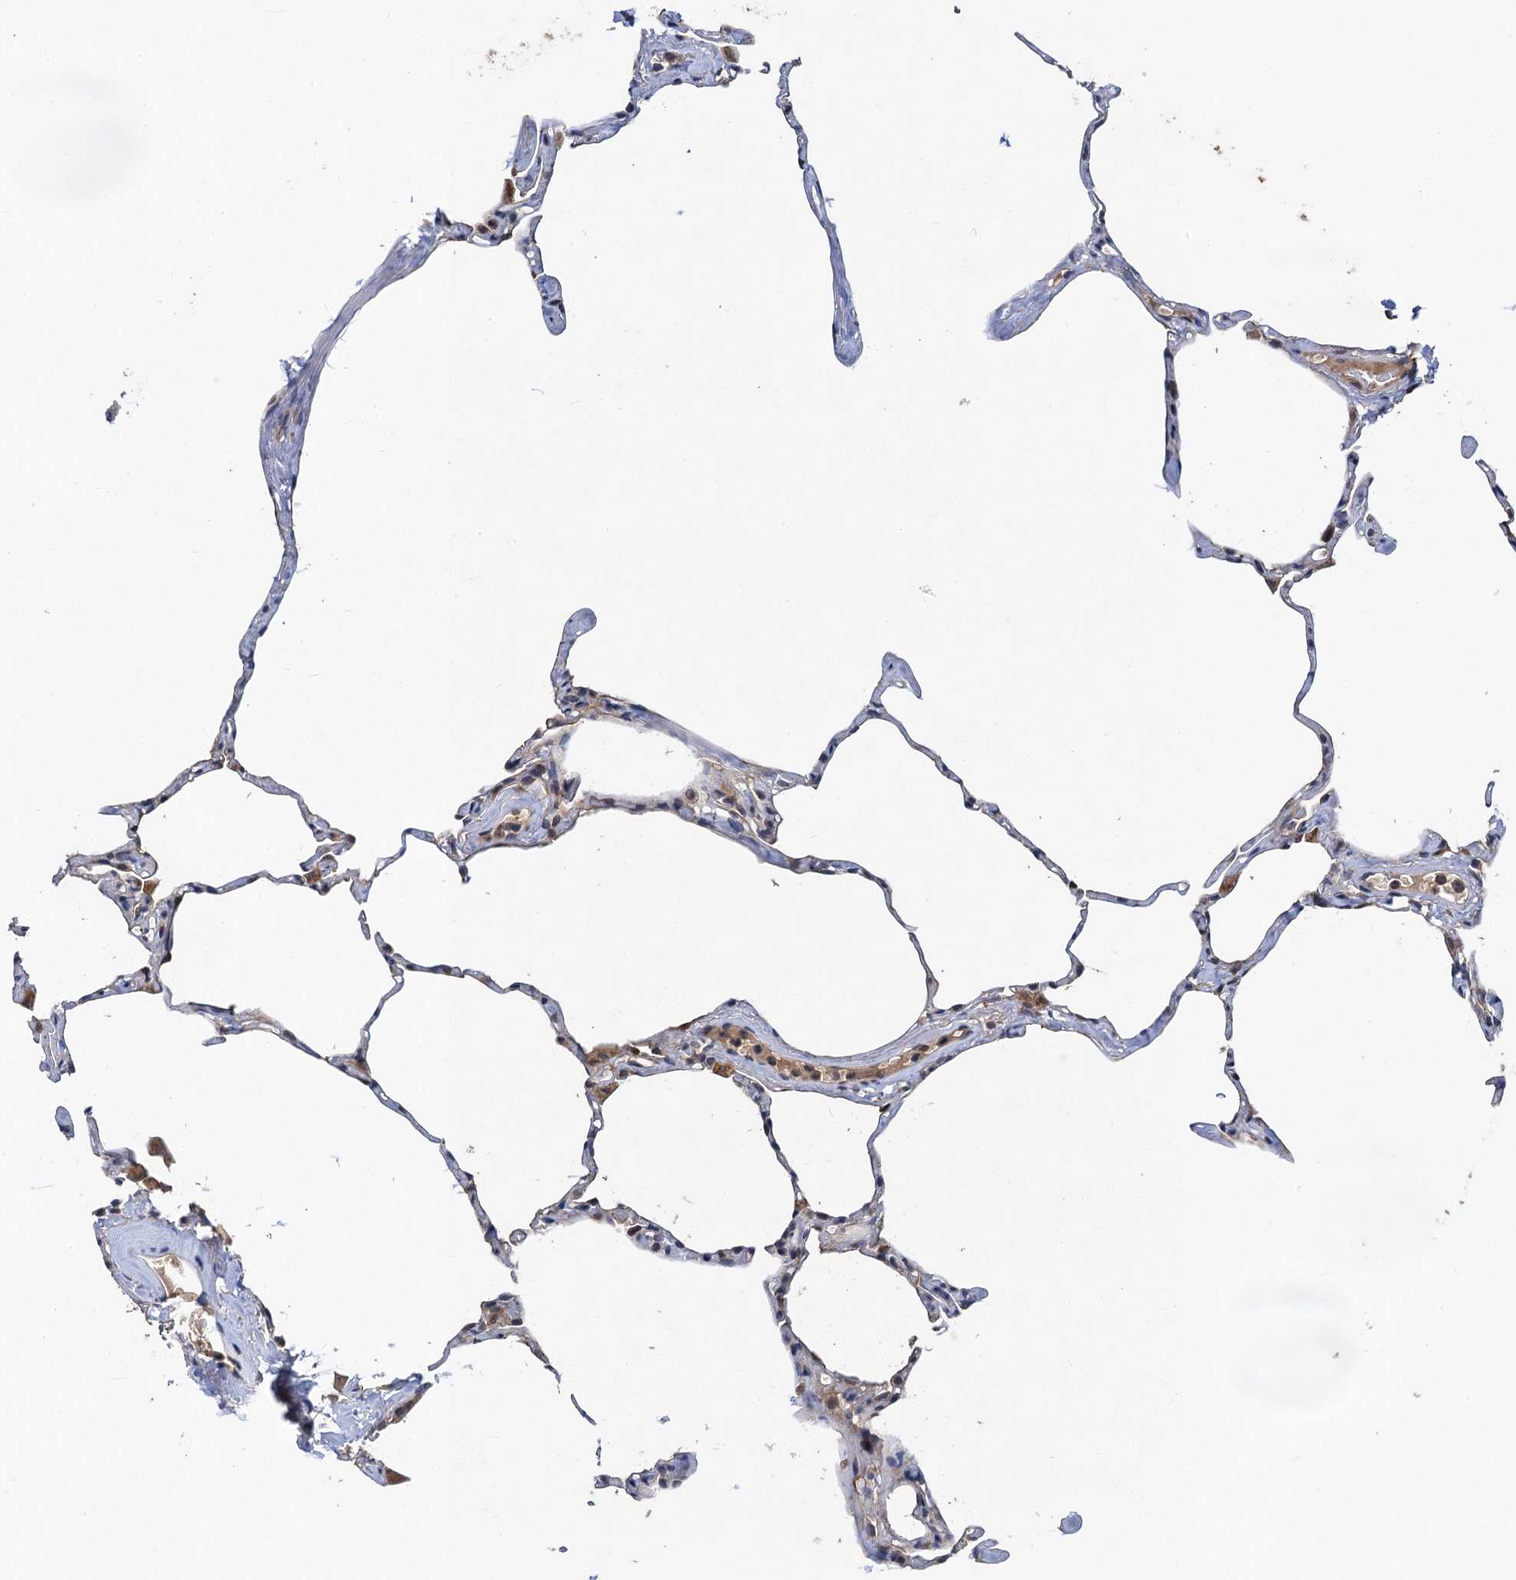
{"staining": {"intensity": "negative", "quantity": "none", "location": "none"}, "tissue": "lung", "cell_type": "Alveolar cells", "image_type": "normal", "snomed": [{"axis": "morphology", "description": "Normal tissue, NOS"}, {"axis": "topography", "description": "Lung"}], "caption": "DAB immunohistochemical staining of normal lung shows no significant positivity in alveolar cells.", "gene": "TMEM39B", "patient": {"sex": "male", "age": 65}}